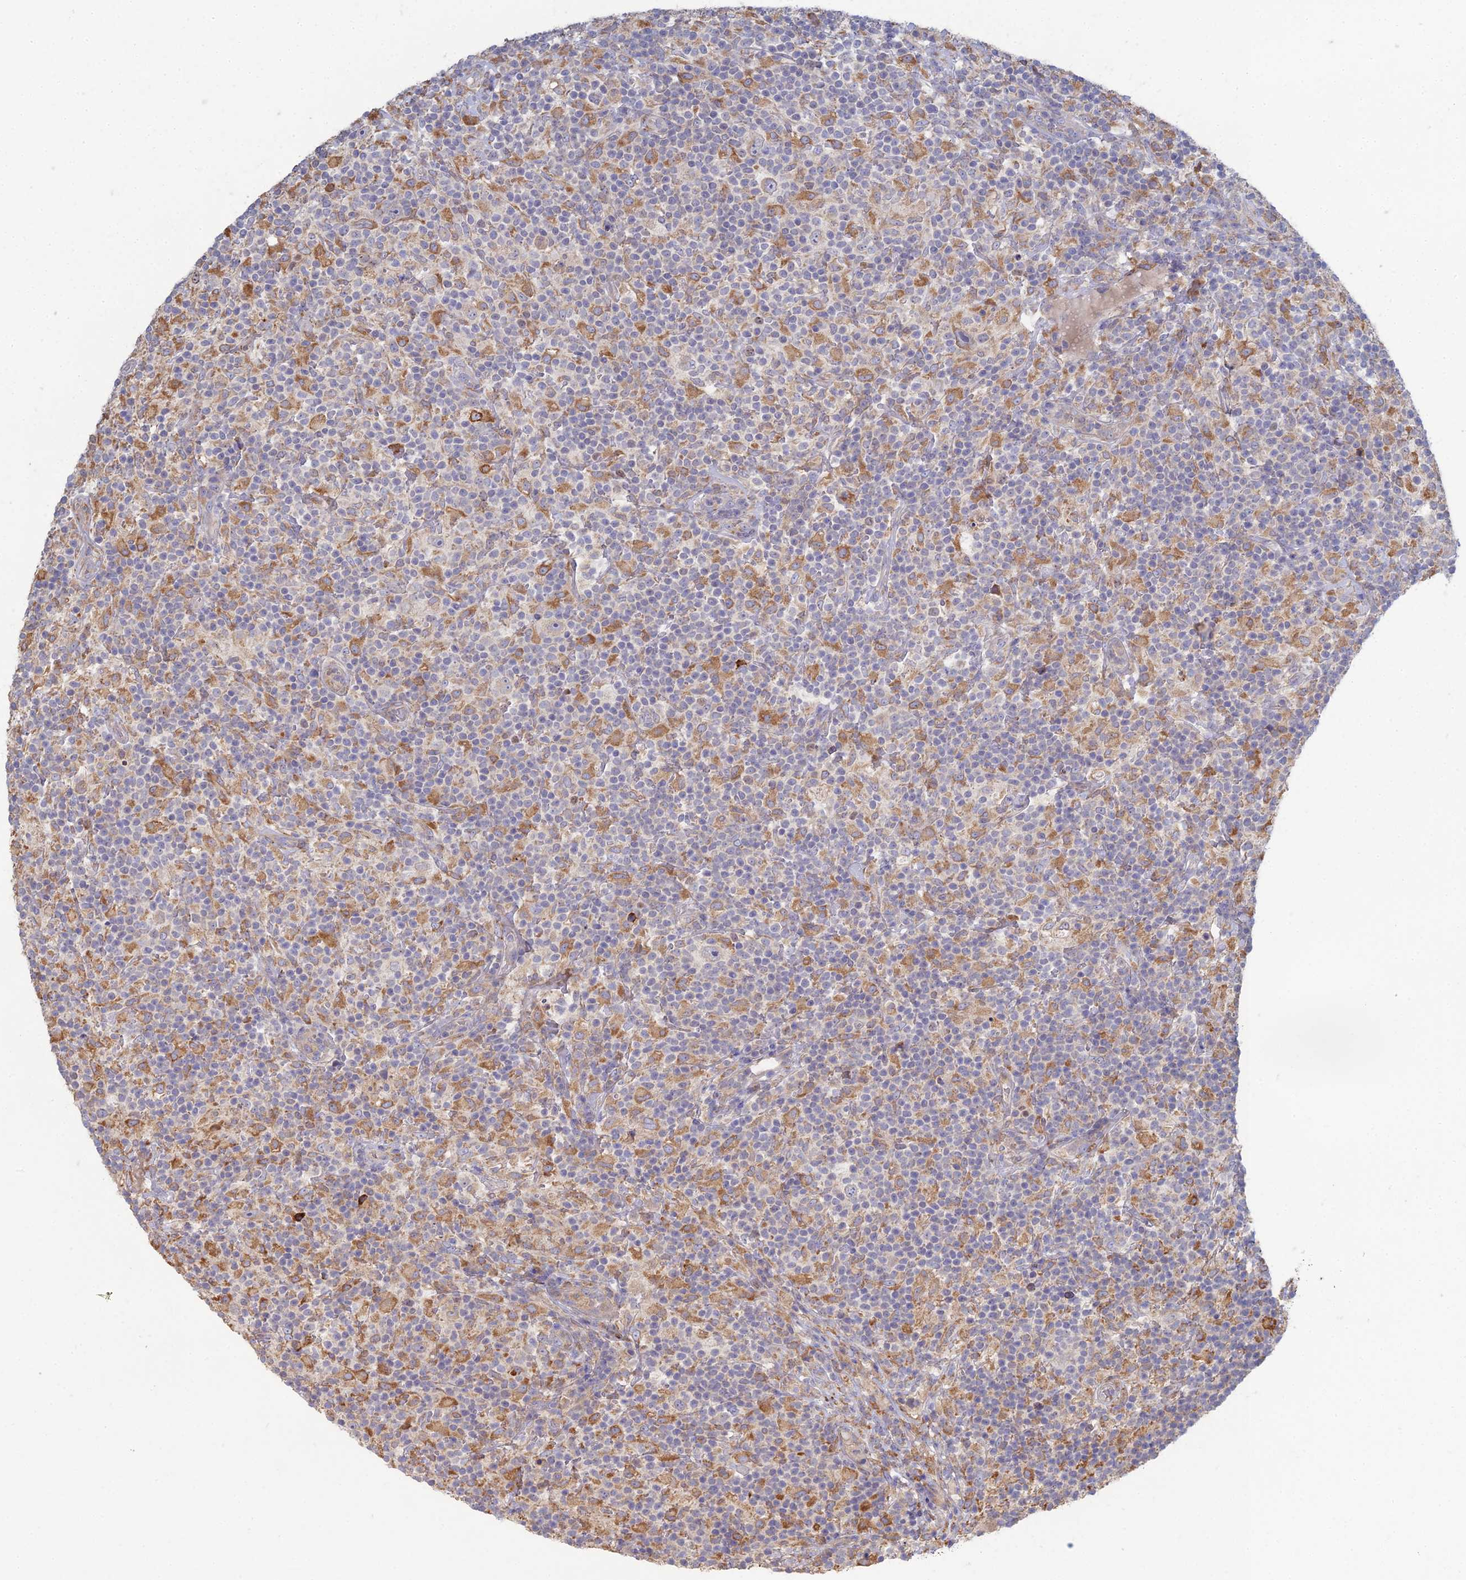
{"staining": {"intensity": "weak", "quantity": ">75%", "location": "cytoplasmic/membranous"}, "tissue": "lymphoma", "cell_type": "Tumor cells", "image_type": "cancer", "snomed": [{"axis": "morphology", "description": "Hodgkin's disease, NOS"}, {"axis": "topography", "description": "Lymph node"}], "caption": "About >75% of tumor cells in lymphoma demonstrate weak cytoplasmic/membranous protein staining as visualized by brown immunohistochemical staining.", "gene": "TRAPPC6A", "patient": {"sex": "male", "age": 70}}